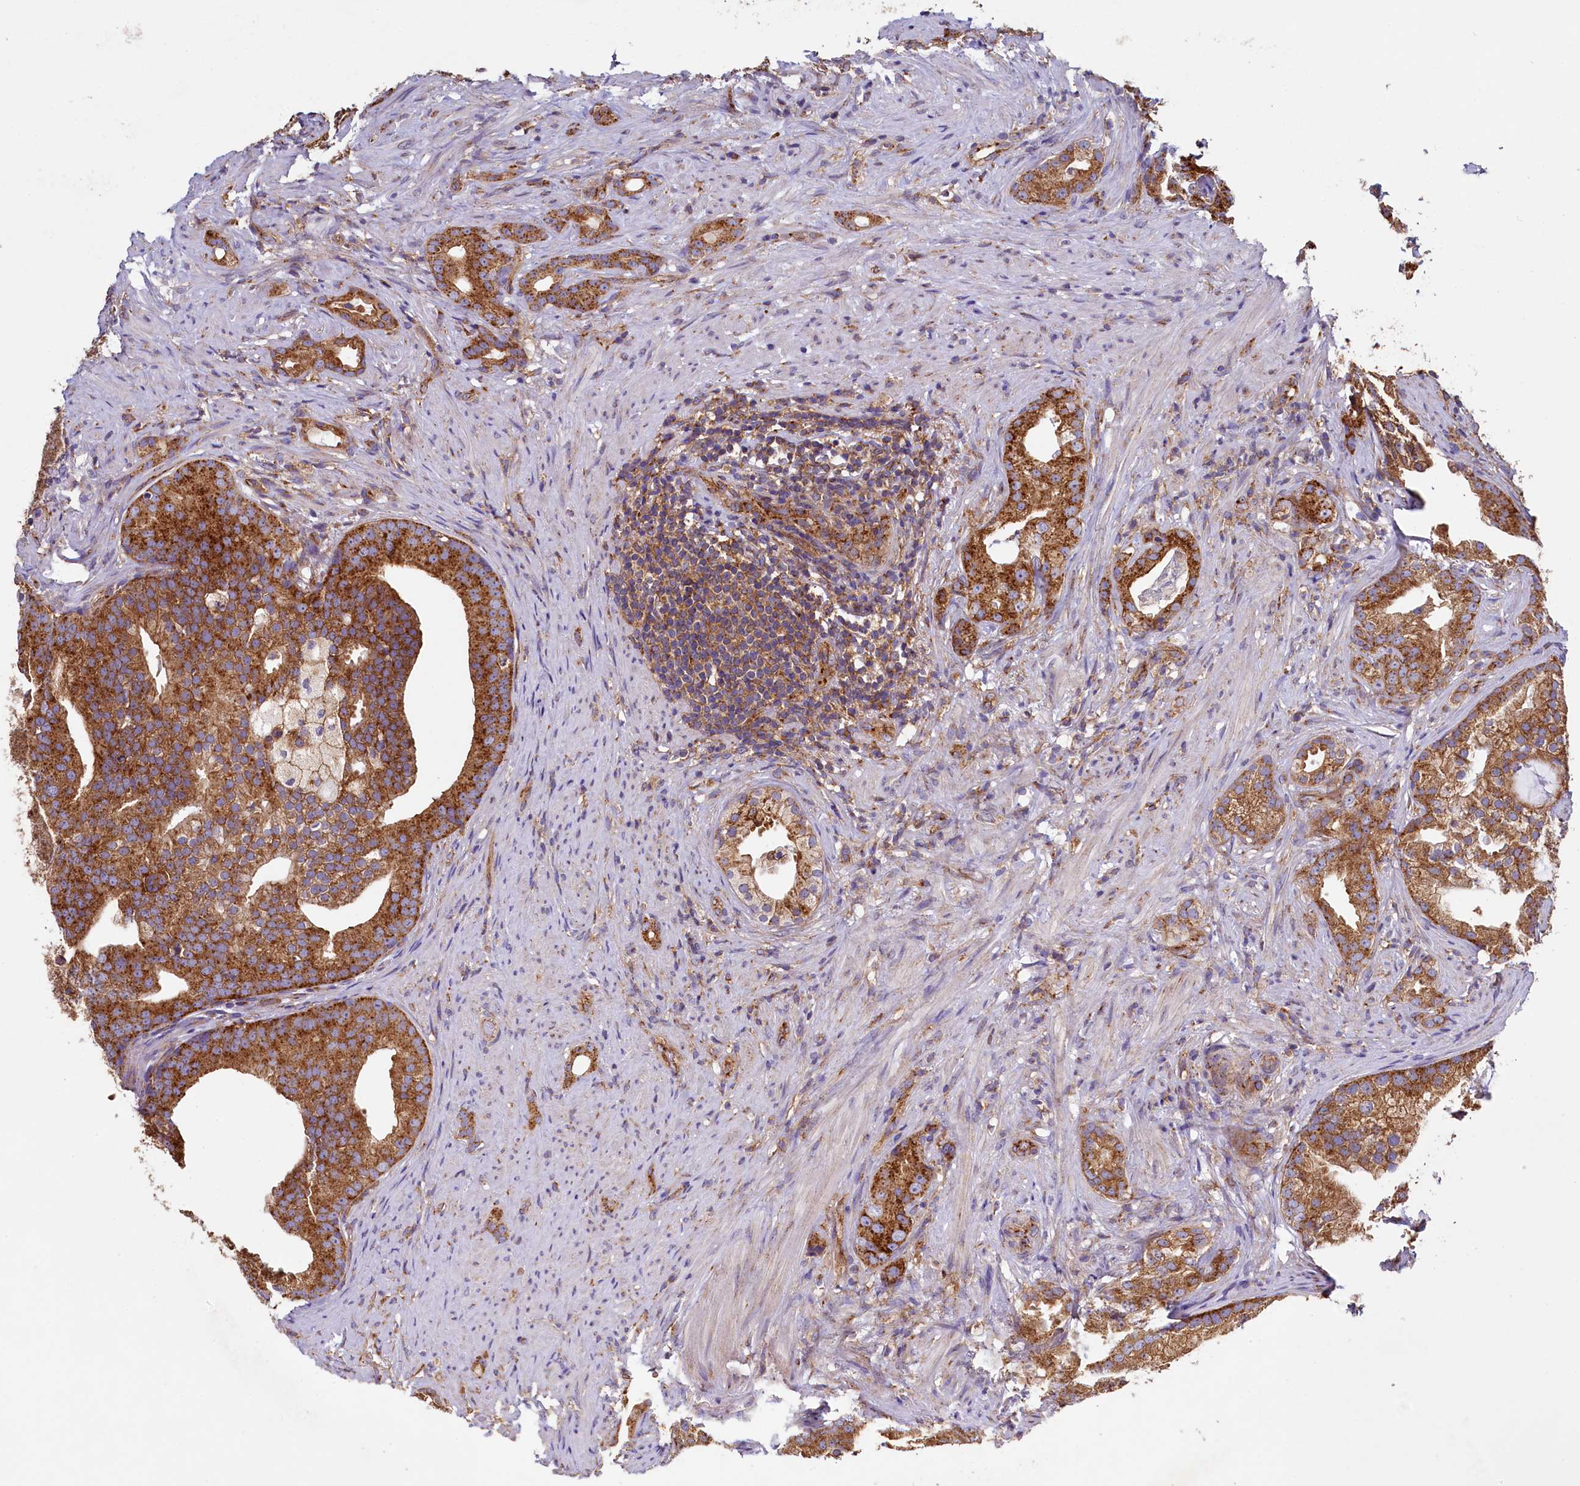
{"staining": {"intensity": "moderate", "quantity": ">75%", "location": "cytoplasmic/membranous"}, "tissue": "prostate cancer", "cell_type": "Tumor cells", "image_type": "cancer", "snomed": [{"axis": "morphology", "description": "Adenocarcinoma, Low grade"}, {"axis": "topography", "description": "Prostate"}], "caption": "Protein expression analysis of human prostate cancer (low-grade adenocarcinoma) reveals moderate cytoplasmic/membranous expression in about >75% of tumor cells. (Stains: DAB (3,3'-diaminobenzidine) in brown, nuclei in blue, Microscopy: brightfield microscopy at high magnification).", "gene": "GPR21", "patient": {"sex": "male", "age": 71}}